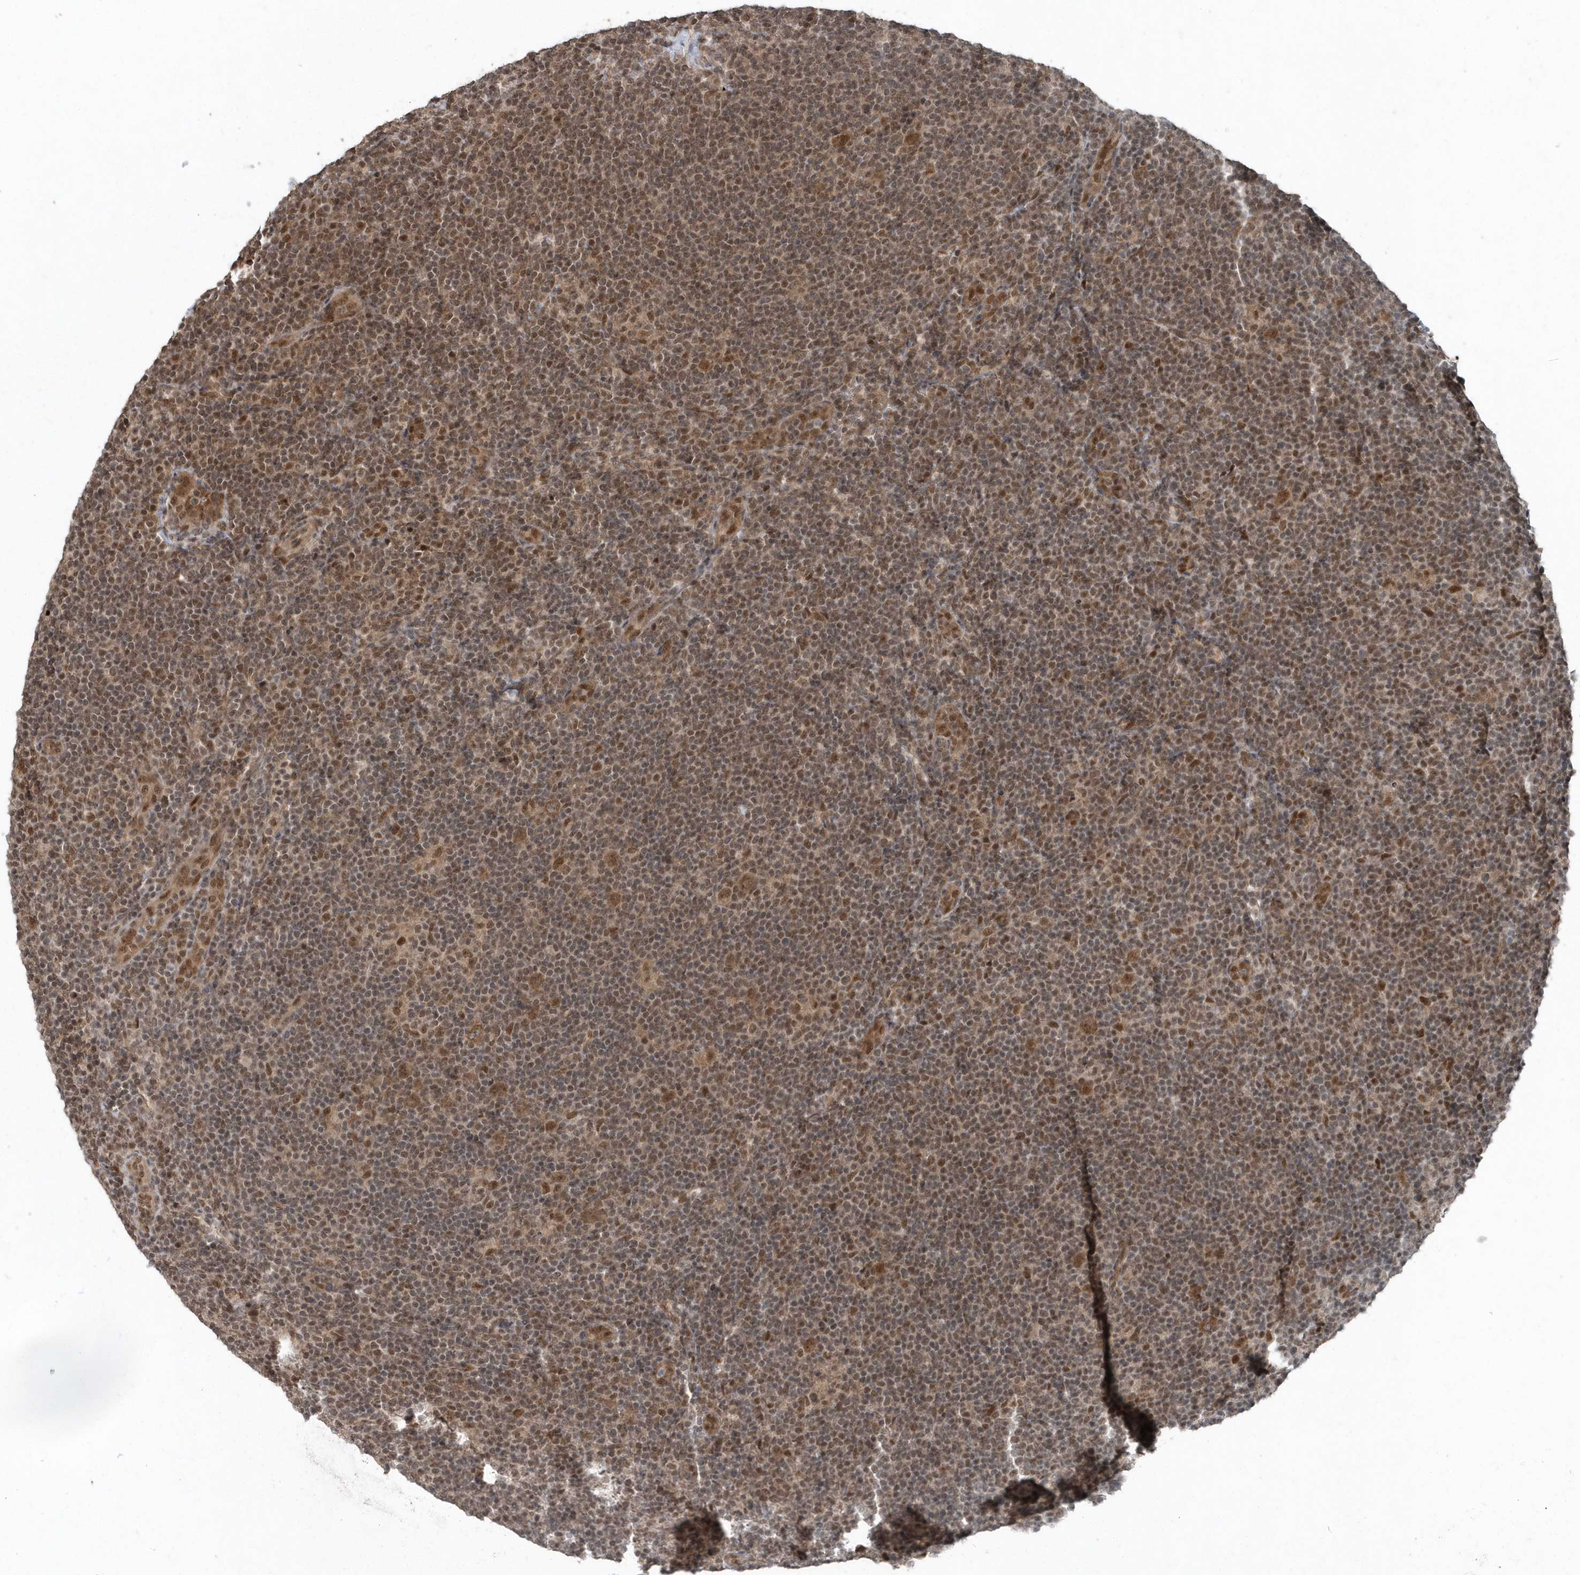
{"staining": {"intensity": "moderate", "quantity": ">75%", "location": "cytoplasmic/membranous,nuclear"}, "tissue": "lymphoma", "cell_type": "Tumor cells", "image_type": "cancer", "snomed": [{"axis": "morphology", "description": "Hodgkin's disease, NOS"}, {"axis": "topography", "description": "Lymph node"}], "caption": "This micrograph reveals immunohistochemistry (IHC) staining of human Hodgkin's disease, with medium moderate cytoplasmic/membranous and nuclear expression in approximately >75% of tumor cells.", "gene": "QTRT2", "patient": {"sex": "female", "age": 57}}